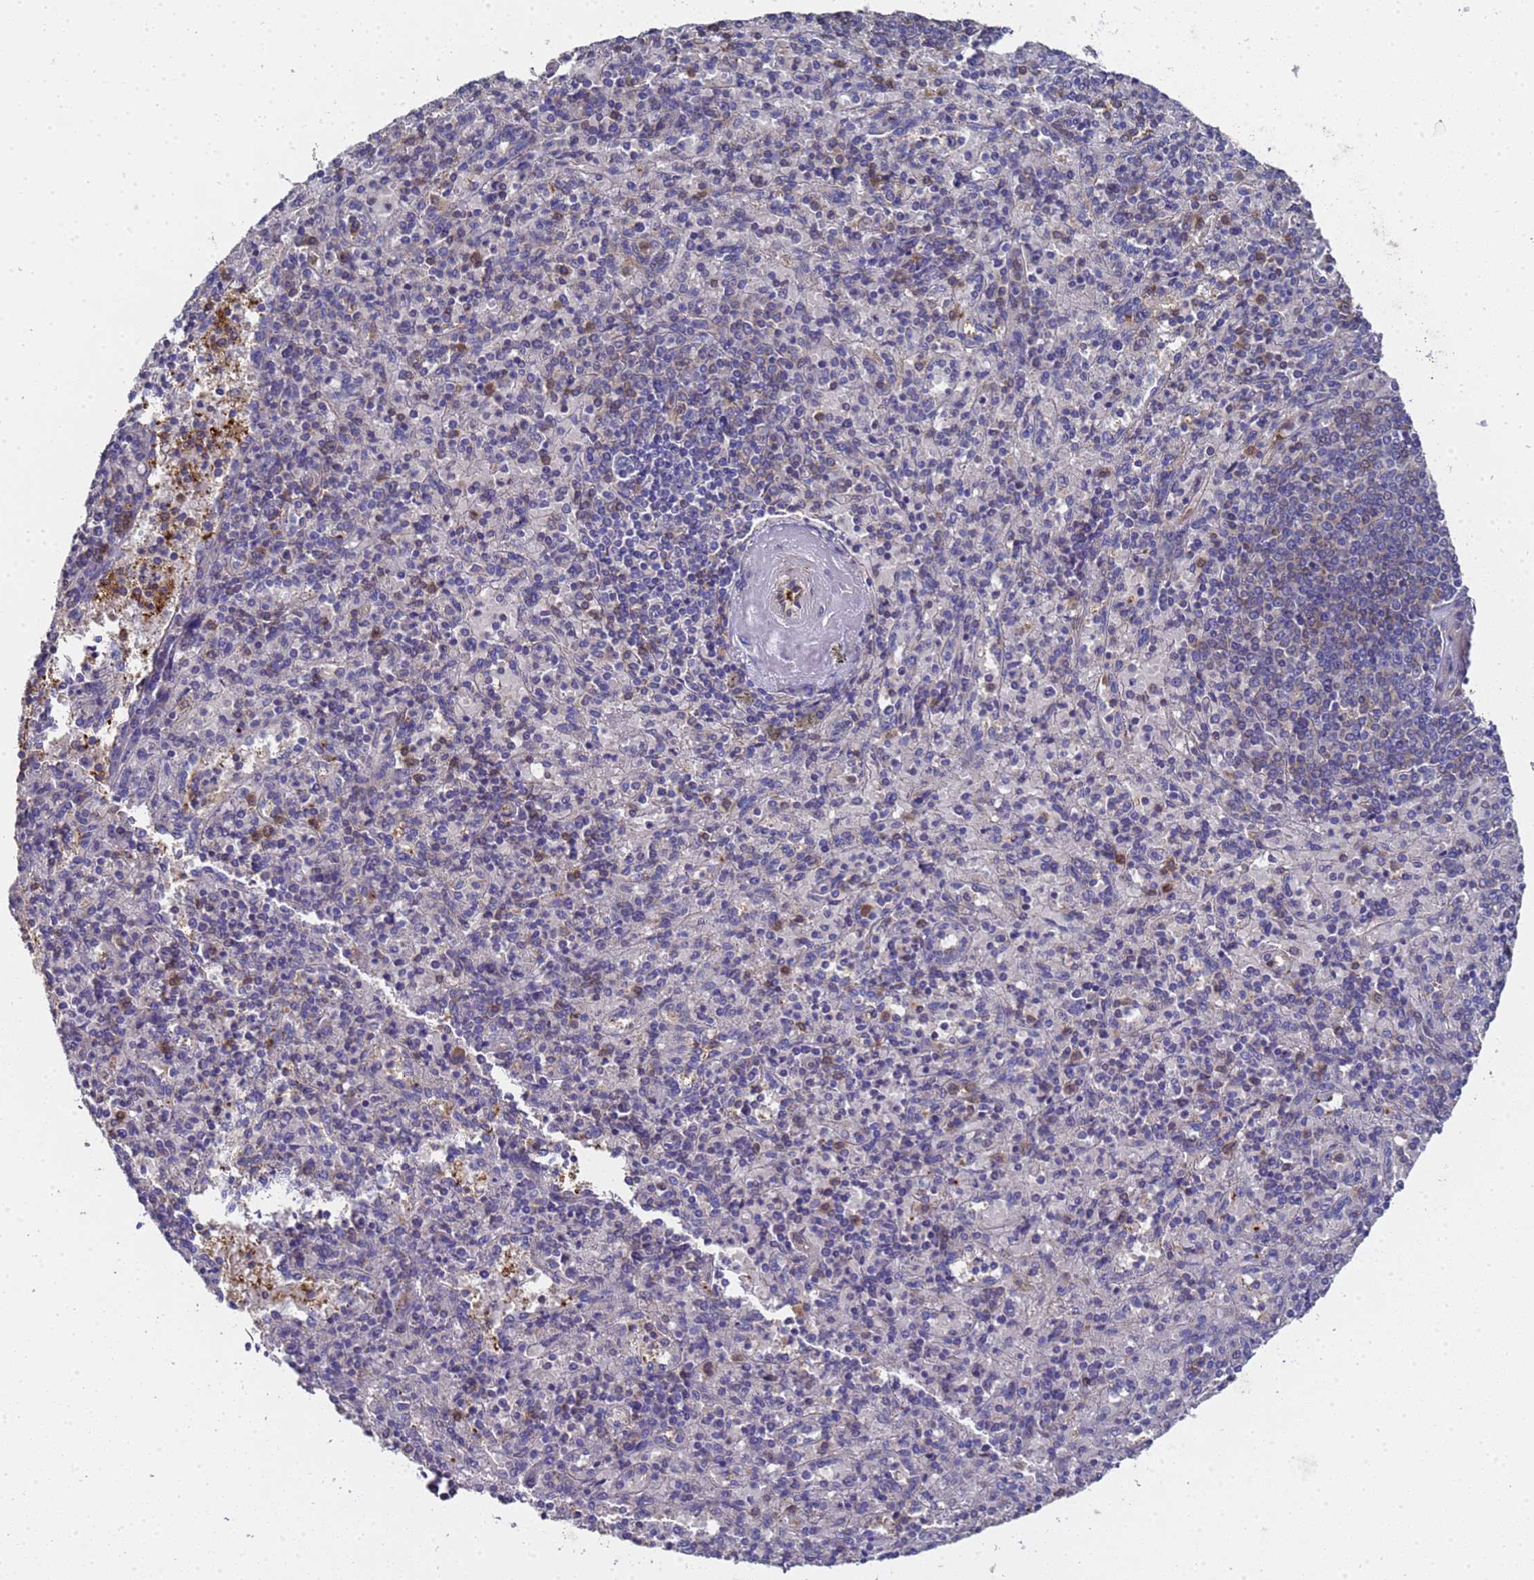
{"staining": {"intensity": "strong", "quantity": "25%-75%", "location": "cytoplasmic/membranous"}, "tissue": "spleen", "cell_type": "Cells in red pulp", "image_type": "normal", "snomed": [{"axis": "morphology", "description": "Normal tissue, NOS"}, {"axis": "topography", "description": "Spleen"}], "caption": "This image displays immunohistochemistry staining of unremarkable human spleen, with high strong cytoplasmic/membranous expression in about 25%-75% of cells in red pulp.", "gene": "MOCS1", "patient": {"sex": "male", "age": 82}}